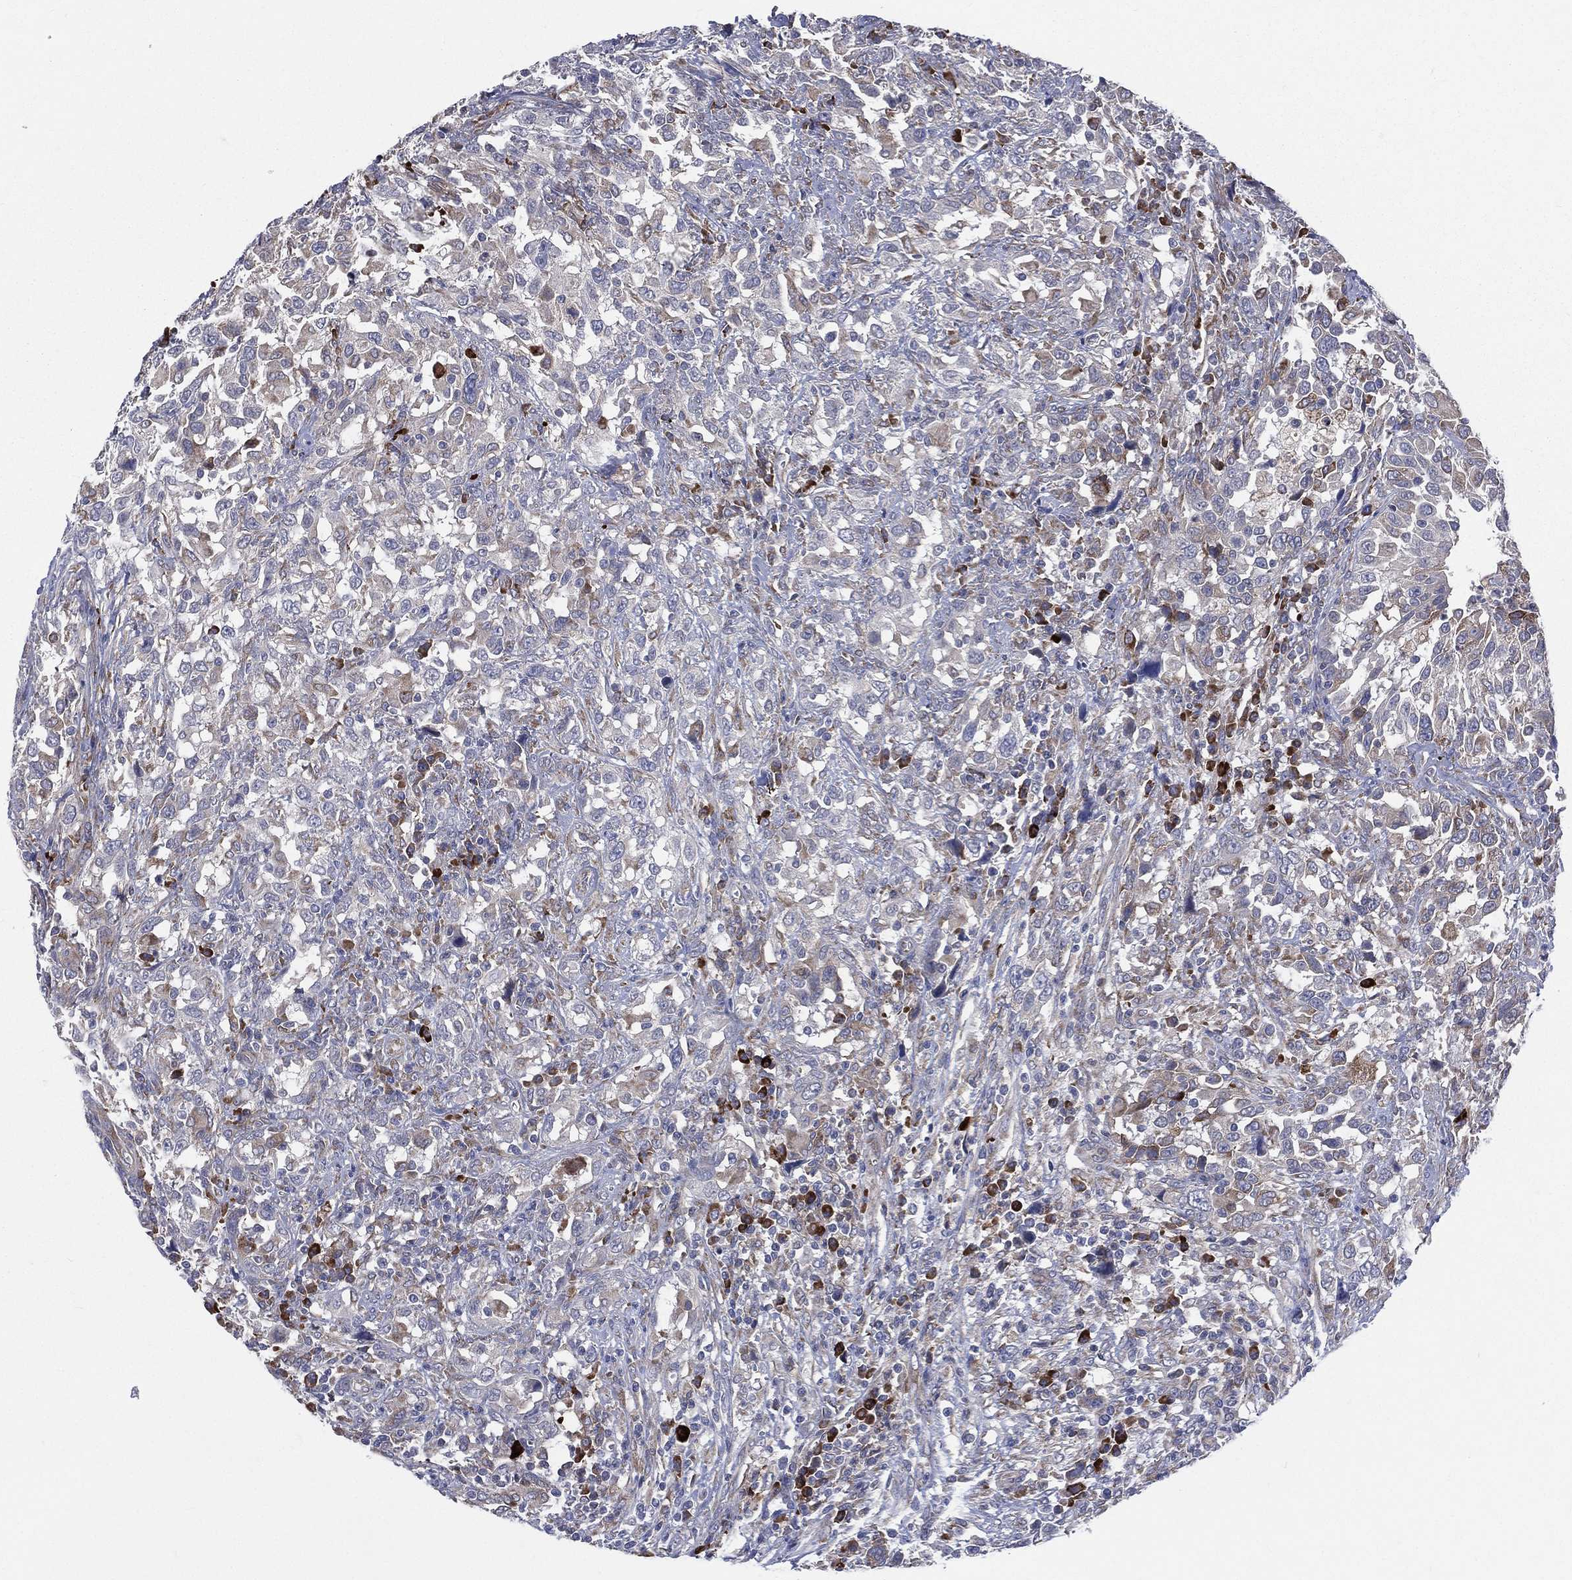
{"staining": {"intensity": "moderate", "quantity": "<25%", "location": "cytoplasmic/membranous"}, "tissue": "urothelial cancer", "cell_type": "Tumor cells", "image_type": "cancer", "snomed": [{"axis": "morphology", "description": "Urothelial carcinoma, NOS"}, {"axis": "morphology", "description": "Urothelial carcinoma, High grade"}, {"axis": "topography", "description": "Urinary bladder"}], "caption": "Urothelial cancer stained with DAB (3,3'-diaminobenzidine) immunohistochemistry (IHC) exhibits low levels of moderate cytoplasmic/membranous expression in approximately <25% of tumor cells.", "gene": "CCDC159", "patient": {"sex": "female", "age": 64}}